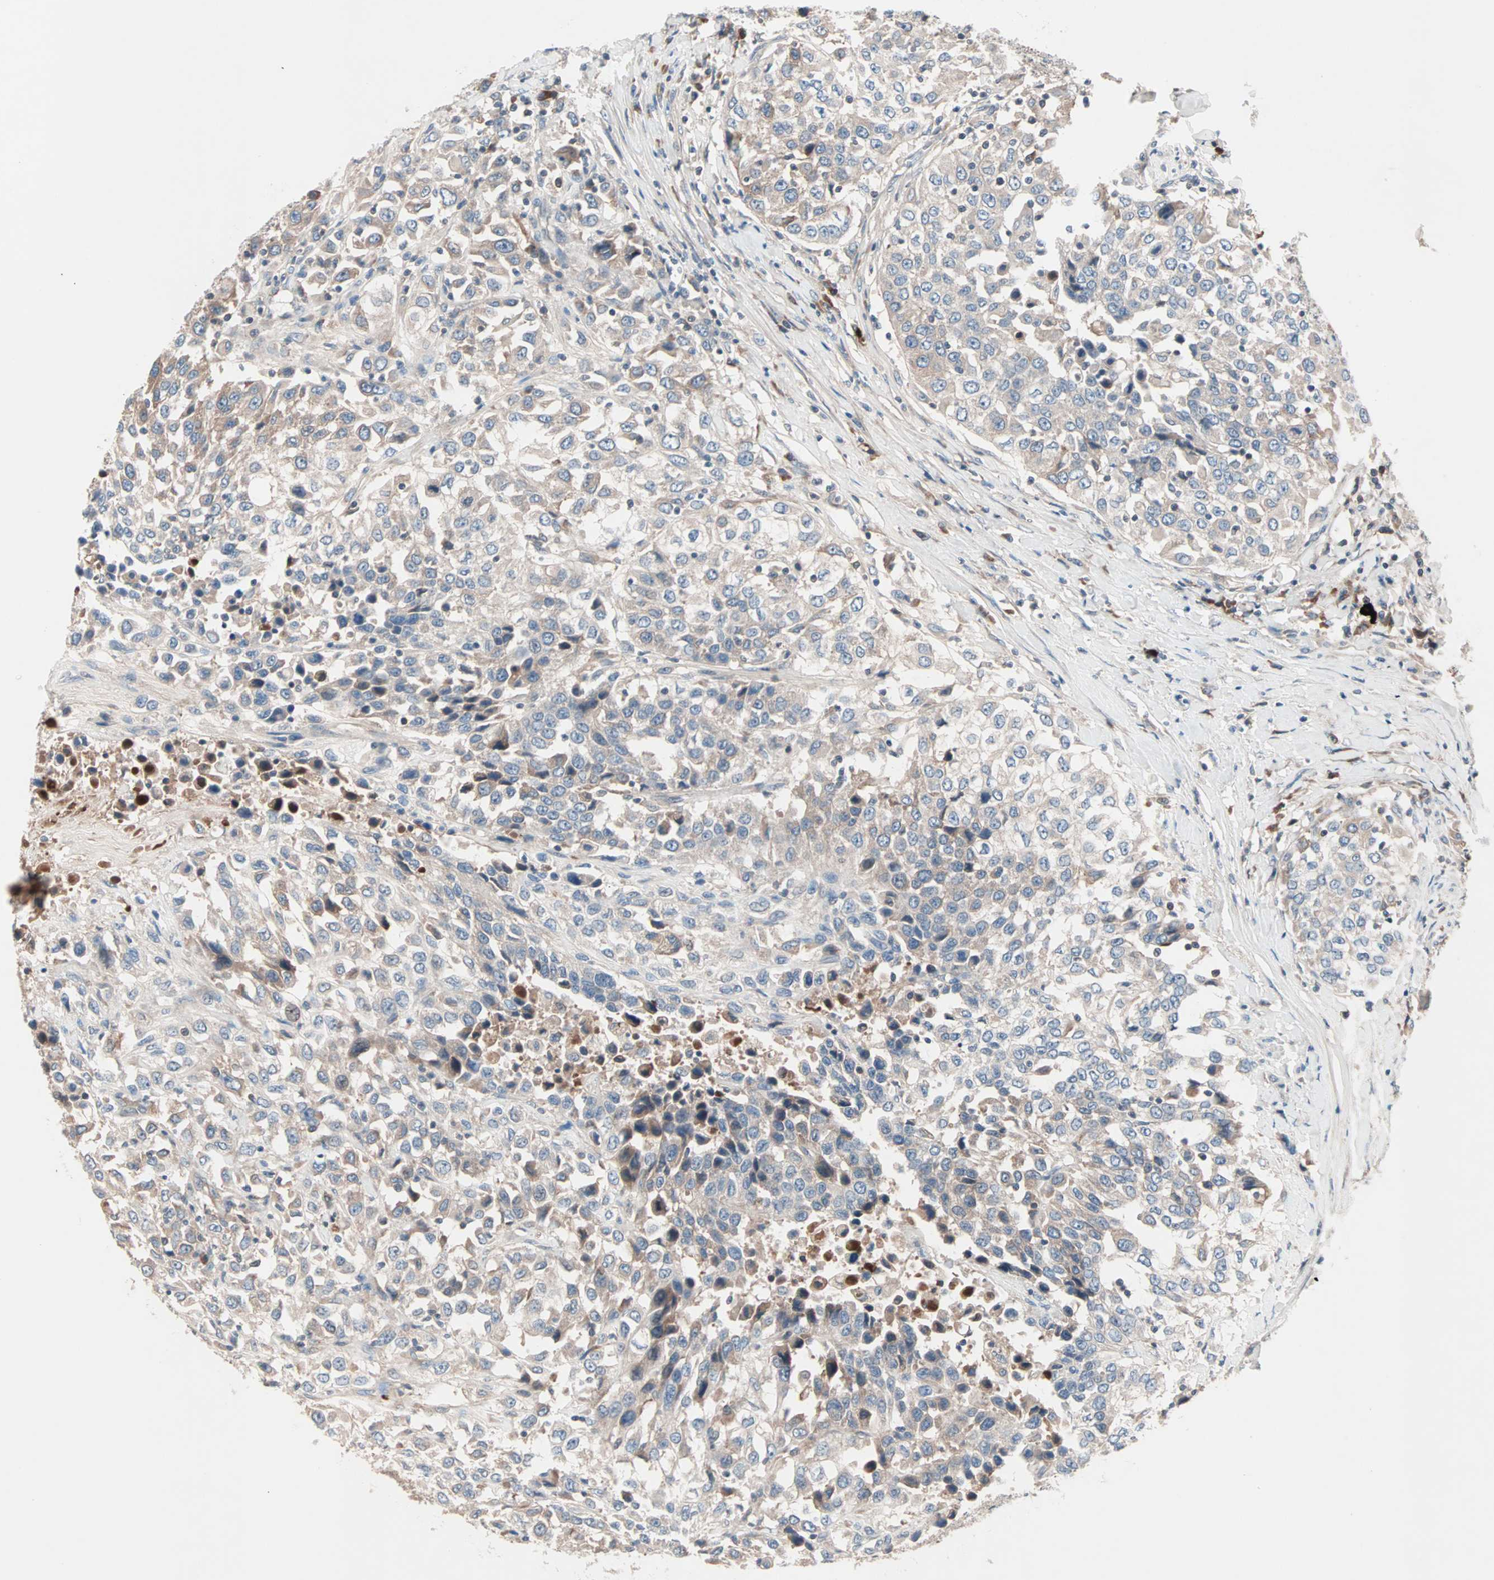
{"staining": {"intensity": "weak", "quantity": "25%-75%", "location": "cytoplasmic/membranous"}, "tissue": "urothelial cancer", "cell_type": "Tumor cells", "image_type": "cancer", "snomed": [{"axis": "morphology", "description": "Urothelial carcinoma, High grade"}, {"axis": "topography", "description": "Urinary bladder"}], "caption": "About 25%-75% of tumor cells in human urothelial cancer display weak cytoplasmic/membranous protein staining as visualized by brown immunohistochemical staining.", "gene": "CAD", "patient": {"sex": "female", "age": 80}}